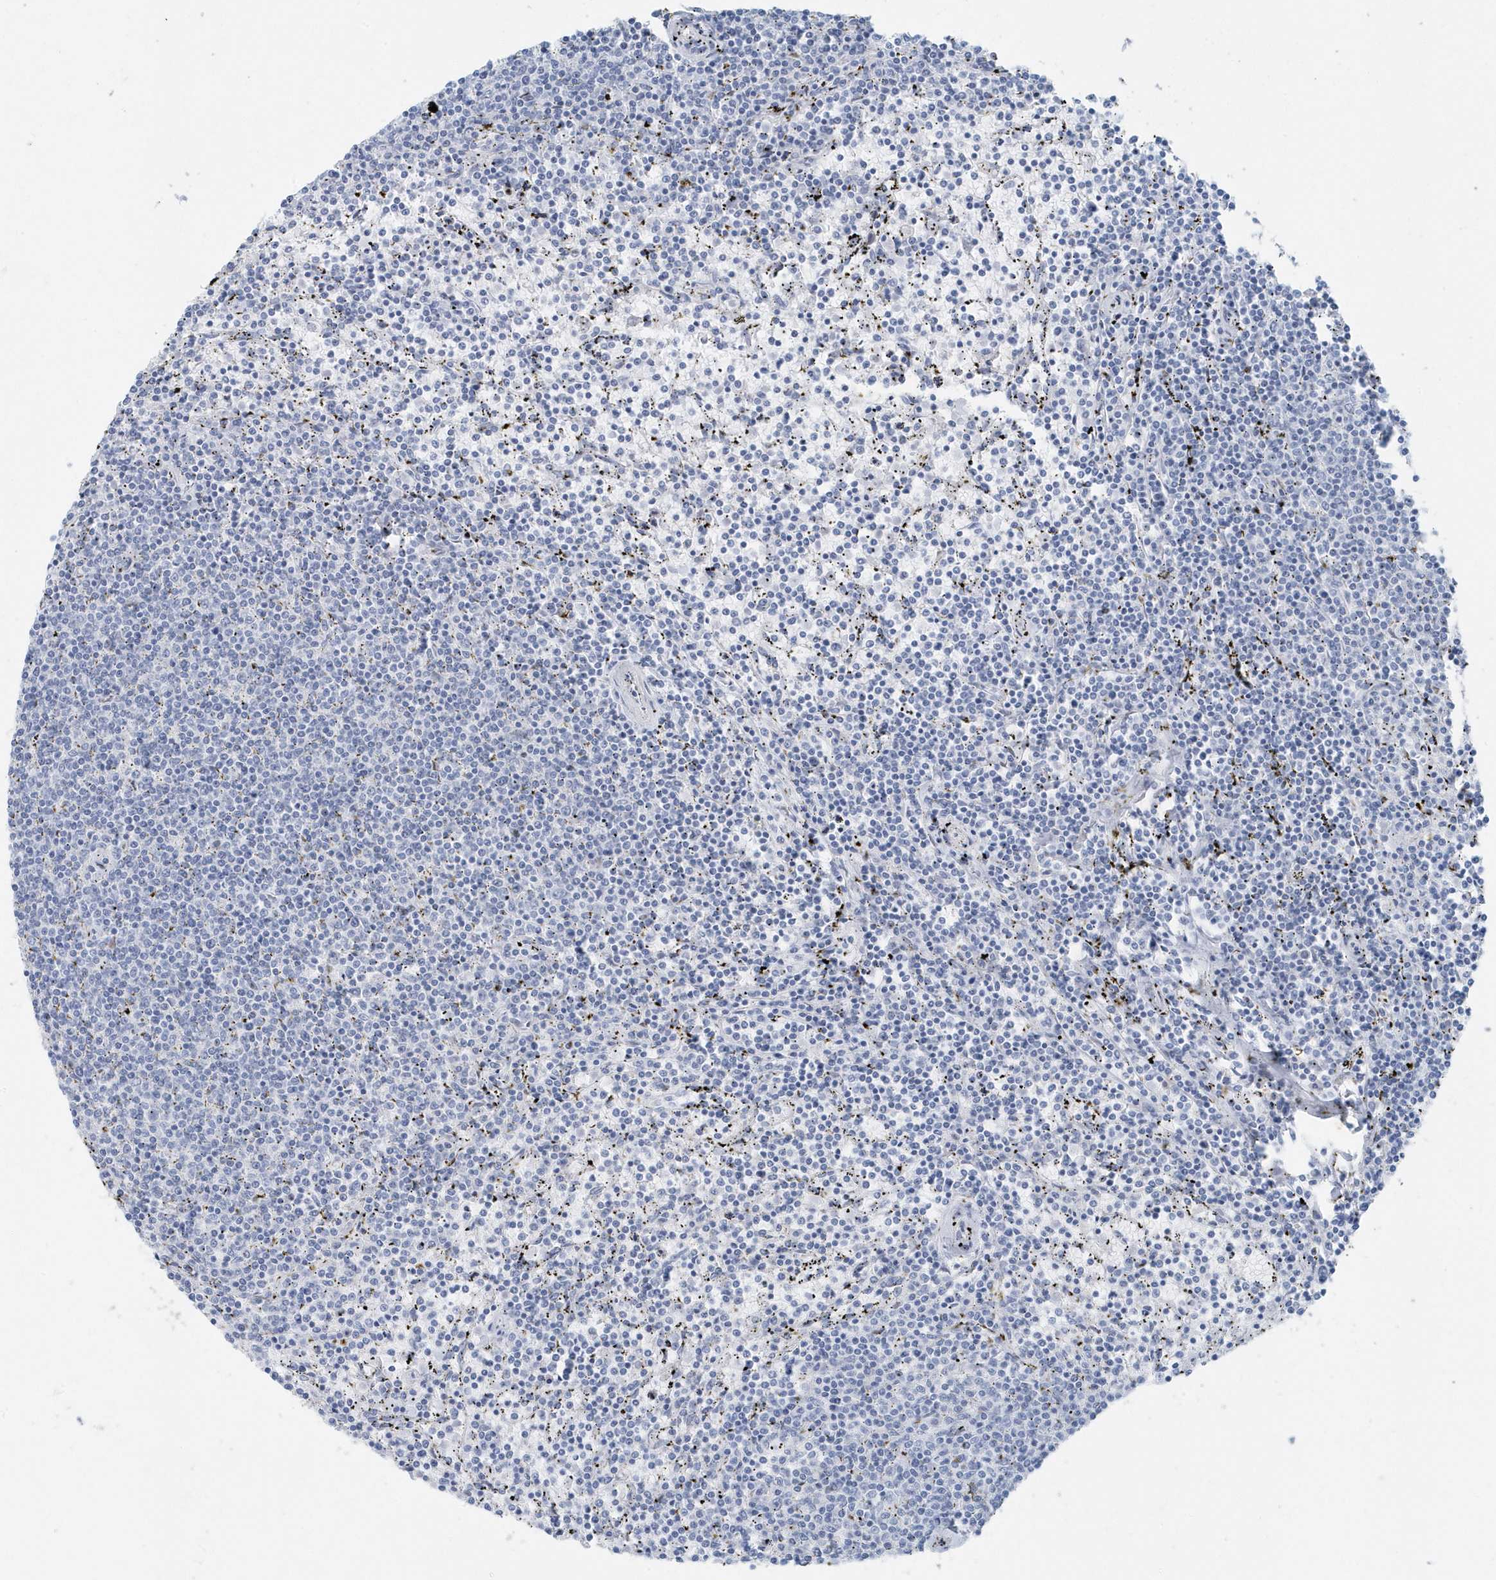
{"staining": {"intensity": "negative", "quantity": "none", "location": "none"}, "tissue": "lymphoma", "cell_type": "Tumor cells", "image_type": "cancer", "snomed": [{"axis": "morphology", "description": "Malignant lymphoma, non-Hodgkin's type, Low grade"}, {"axis": "topography", "description": "Spleen"}], "caption": "Protein analysis of low-grade malignant lymphoma, non-Hodgkin's type shows no significant expression in tumor cells.", "gene": "FAM98A", "patient": {"sex": "female", "age": 50}}